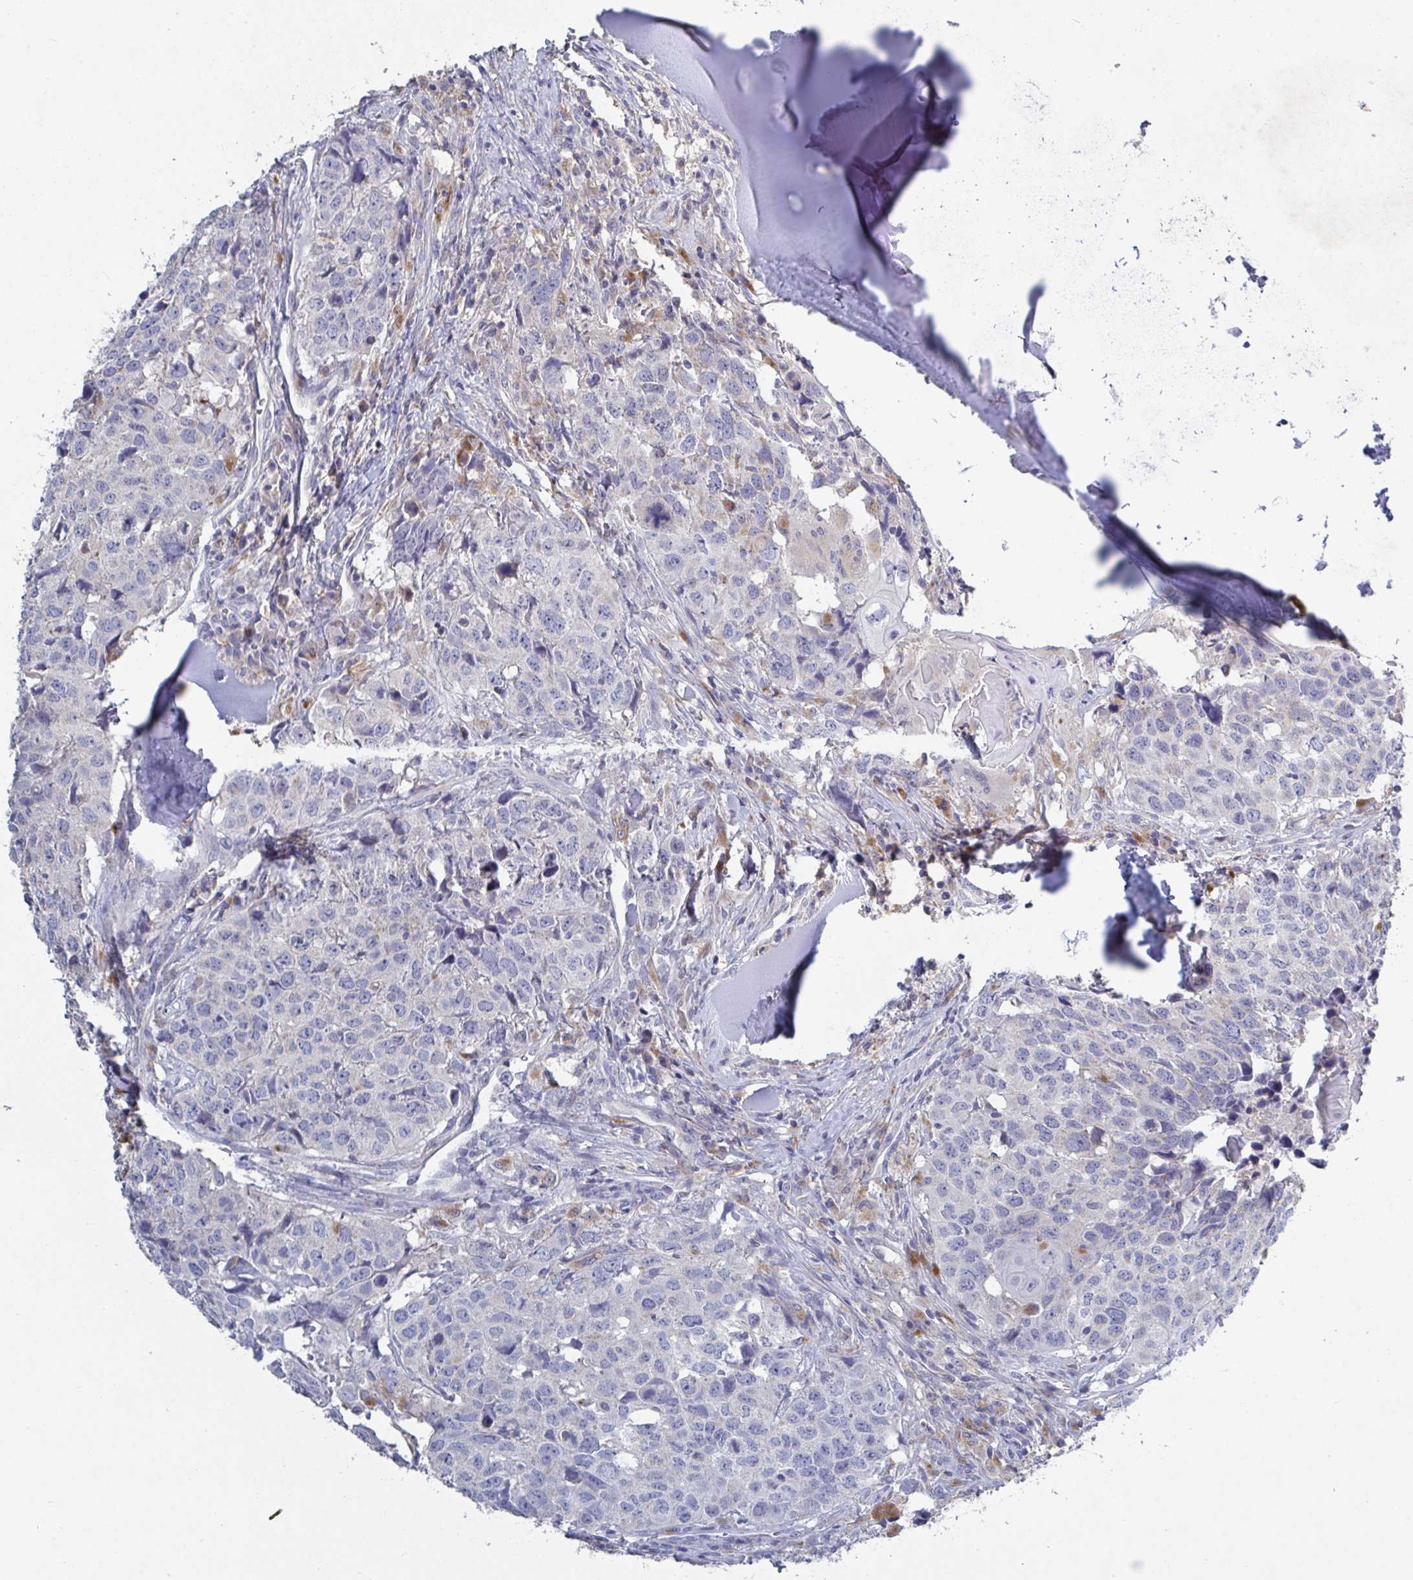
{"staining": {"intensity": "negative", "quantity": "none", "location": "none"}, "tissue": "head and neck cancer", "cell_type": "Tumor cells", "image_type": "cancer", "snomed": [{"axis": "morphology", "description": "Normal tissue, NOS"}, {"axis": "morphology", "description": "Squamous cell carcinoma, NOS"}, {"axis": "topography", "description": "Skeletal muscle"}, {"axis": "topography", "description": "Vascular tissue"}, {"axis": "topography", "description": "Peripheral nerve tissue"}, {"axis": "topography", "description": "Head-Neck"}], "caption": "This is an immunohistochemistry (IHC) image of human squamous cell carcinoma (head and neck). There is no positivity in tumor cells.", "gene": "GALNT13", "patient": {"sex": "male", "age": 66}}